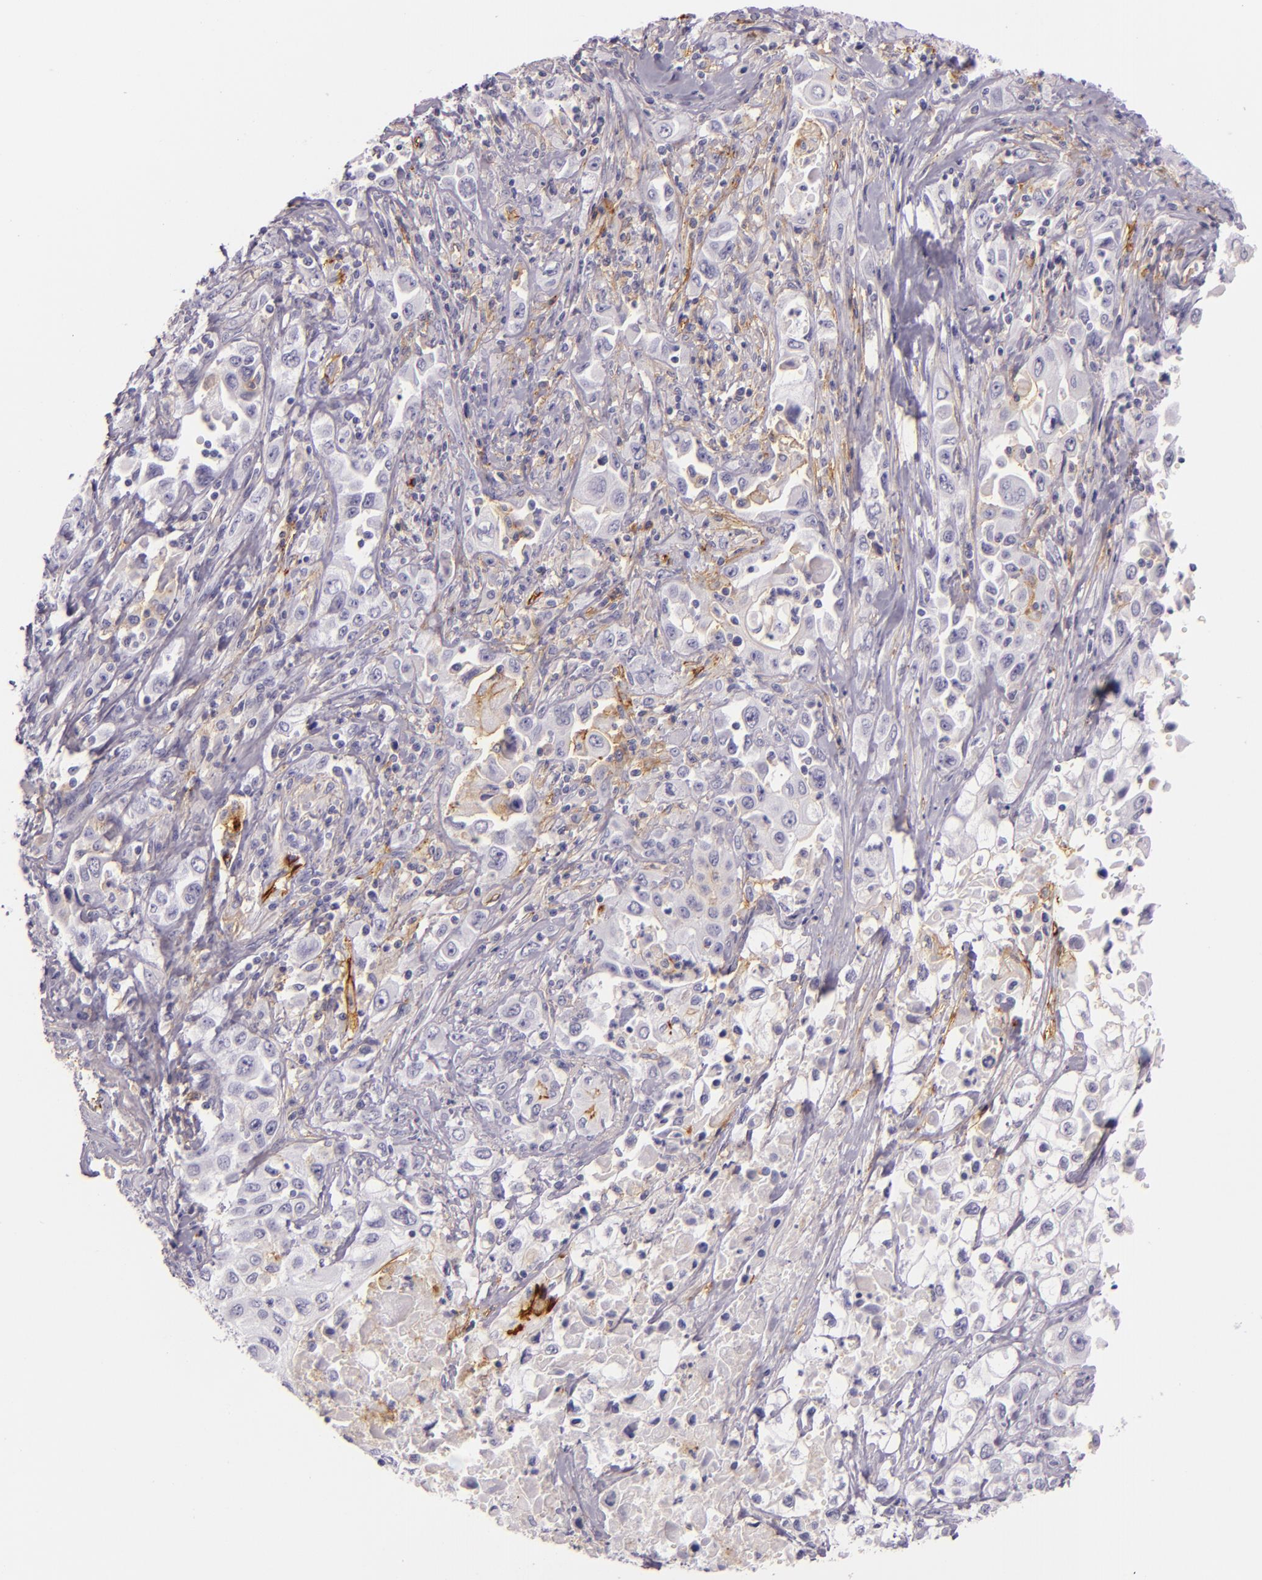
{"staining": {"intensity": "negative", "quantity": "none", "location": "none"}, "tissue": "pancreatic cancer", "cell_type": "Tumor cells", "image_type": "cancer", "snomed": [{"axis": "morphology", "description": "Adenocarcinoma, NOS"}, {"axis": "topography", "description": "Pancreas"}], "caption": "Immunohistochemistry (IHC) image of pancreatic cancer (adenocarcinoma) stained for a protein (brown), which demonstrates no positivity in tumor cells.", "gene": "ICAM1", "patient": {"sex": "male", "age": 70}}